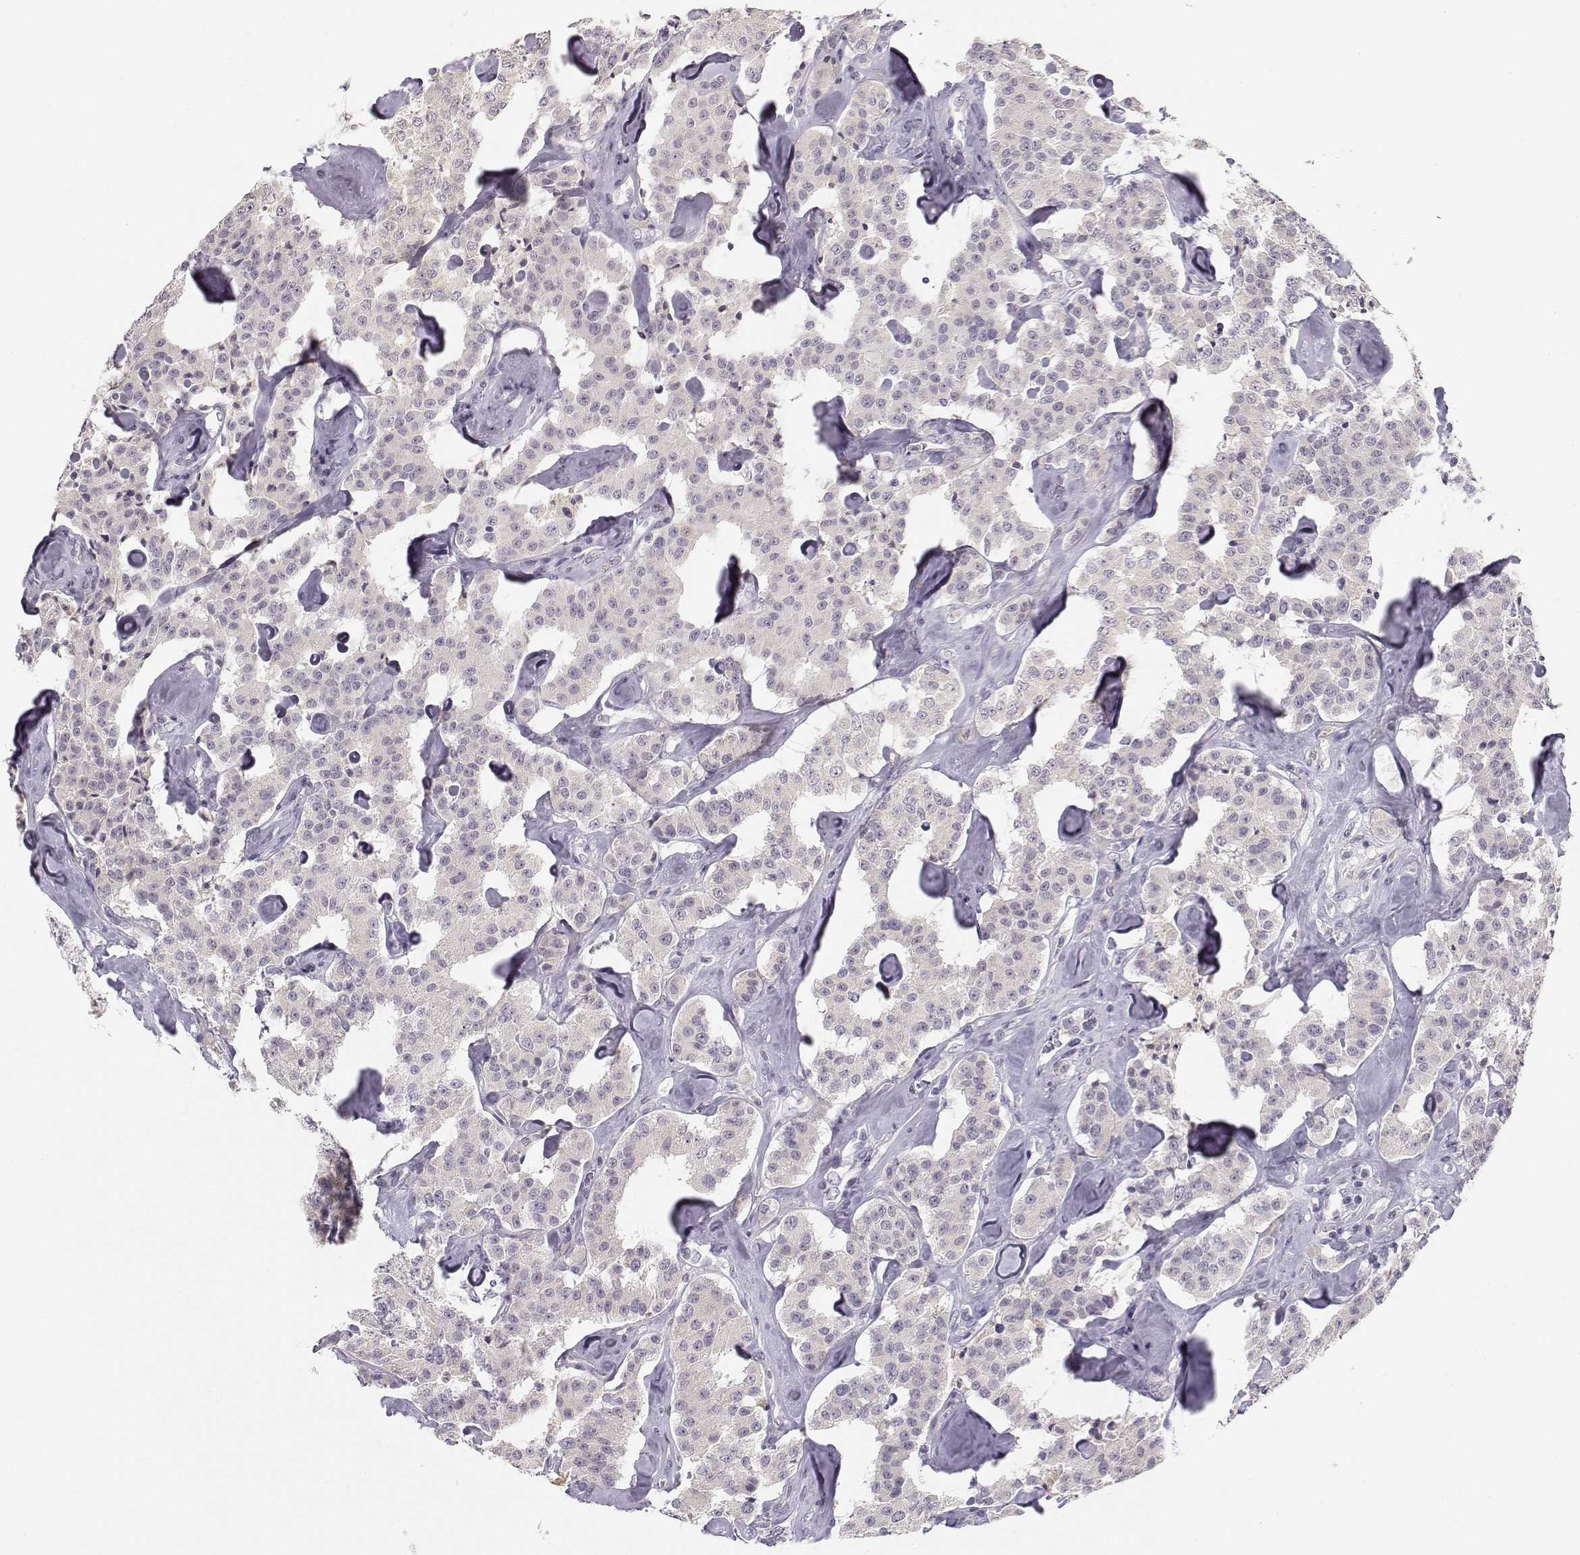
{"staining": {"intensity": "negative", "quantity": "none", "location": "none"}, "tissue": "carcinoid", "cell_type": "Tumor cells", "image_type": "cancer", "snomed": [{"axis": "morphology", "description": "Carcinoid, malignant, NOS"}, {"axis": "topography", "description": "Pancreas"}], "caption": "Micrograph shows no protein expression in tumor cells of carcinoid tissue. Nuclei are stained in blue.", "gene": "ACSL6", "patient": {"sex": "male", "age": 41}}